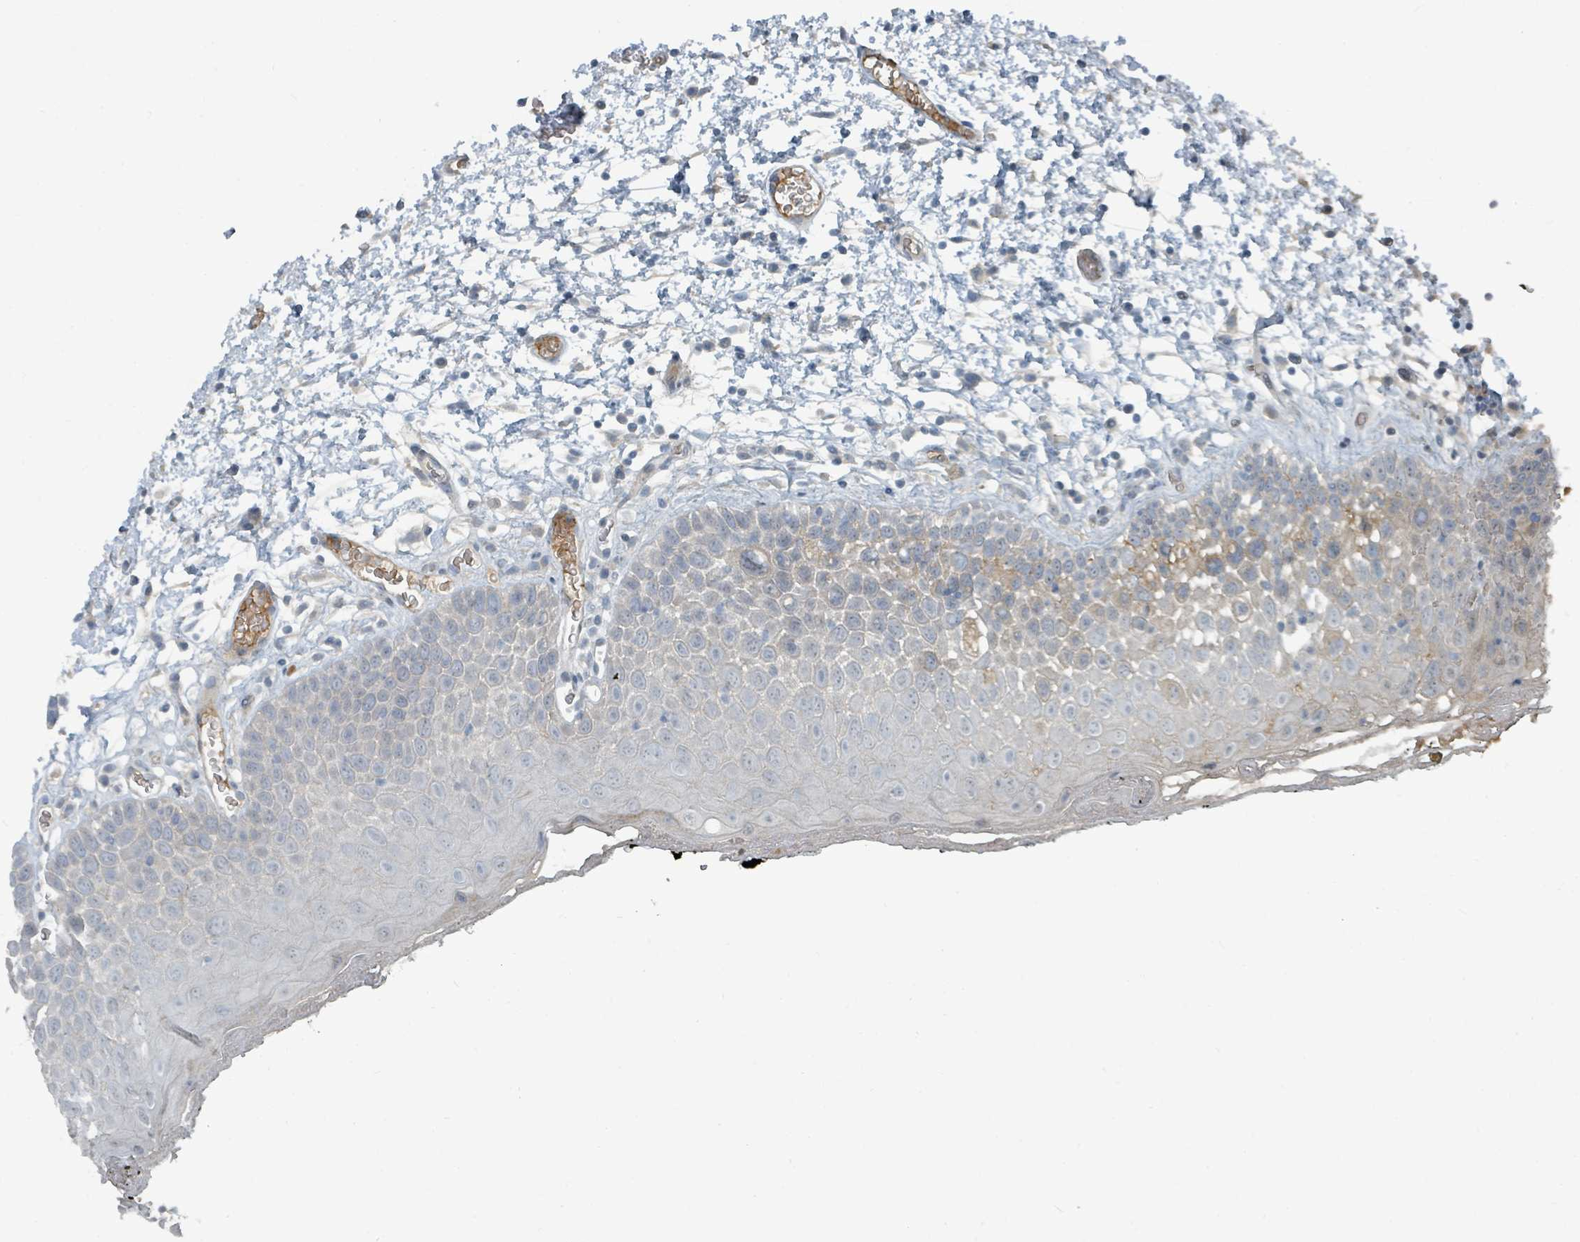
{"staining": {"intensity": "weak", "quantity": "<25%", "location": "cytoplasmic/membranous"}, "tissue": "oral mucosa", "cell_type": "Squamous epithelial cells", "image_type": "normal", "snomed": [{"axis": "morphology", "description": "Normal tissue, NOS"}, {"axis": "morphology", "description": "Squamous cell carcinoma, NOS"}, {"axis": "topography", "description": "Oral tissue"}, {"axis": "topography", "description": "Tounge, NOS"}, {"axis": "topography", "description": "Head-Neck"}], "caption": "High magnification brightfield microscopy of unremarkable oral mucosa stained with DAB (brown) and counterstained with hematoxylin (blue): squamous epithelial cells show no significant positivity.", "gene": "SLC44A5", "patient": {"sex": "male", "age": 76}}